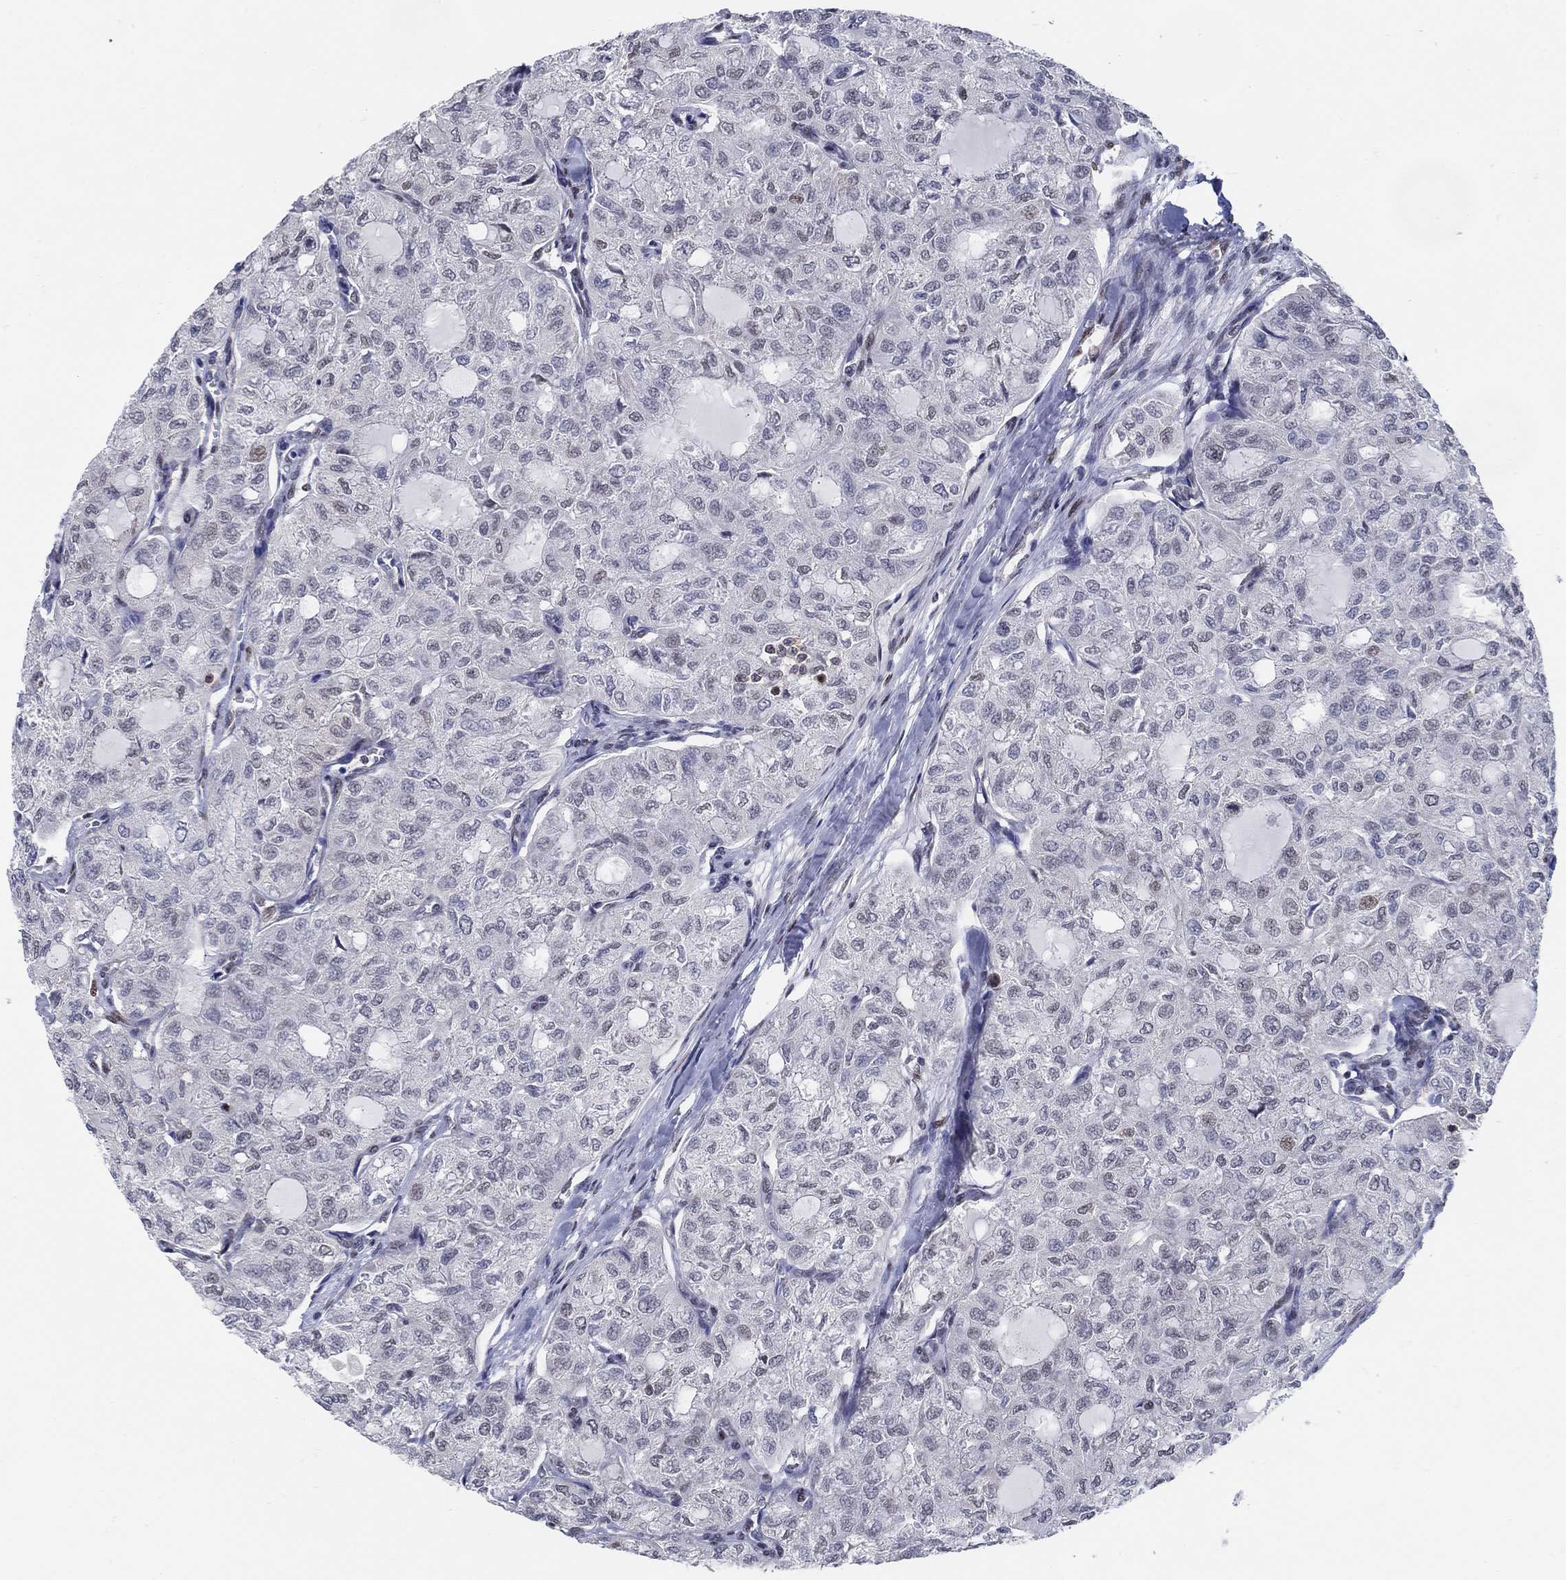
{"staining": {"intensity": "negative", "quantity": "none", "location": "none"}, "tissue": "thyroid cancer", "cell_type": "Tumor cells", "image_type": "cancer", "snomed": [{"axis": "morphology", "description": "Follicular adenoma carcinoma, NOS"}, {"axis": "topography", "description": "Thyroid gland"}], "caption": "The photomicrograph exhibits no significant expression in tumor cells of thyroid cancer (follicular adenoma carcinoma).", "gene": "CENPE", "patient": {"sex": "male", "age": 75}}